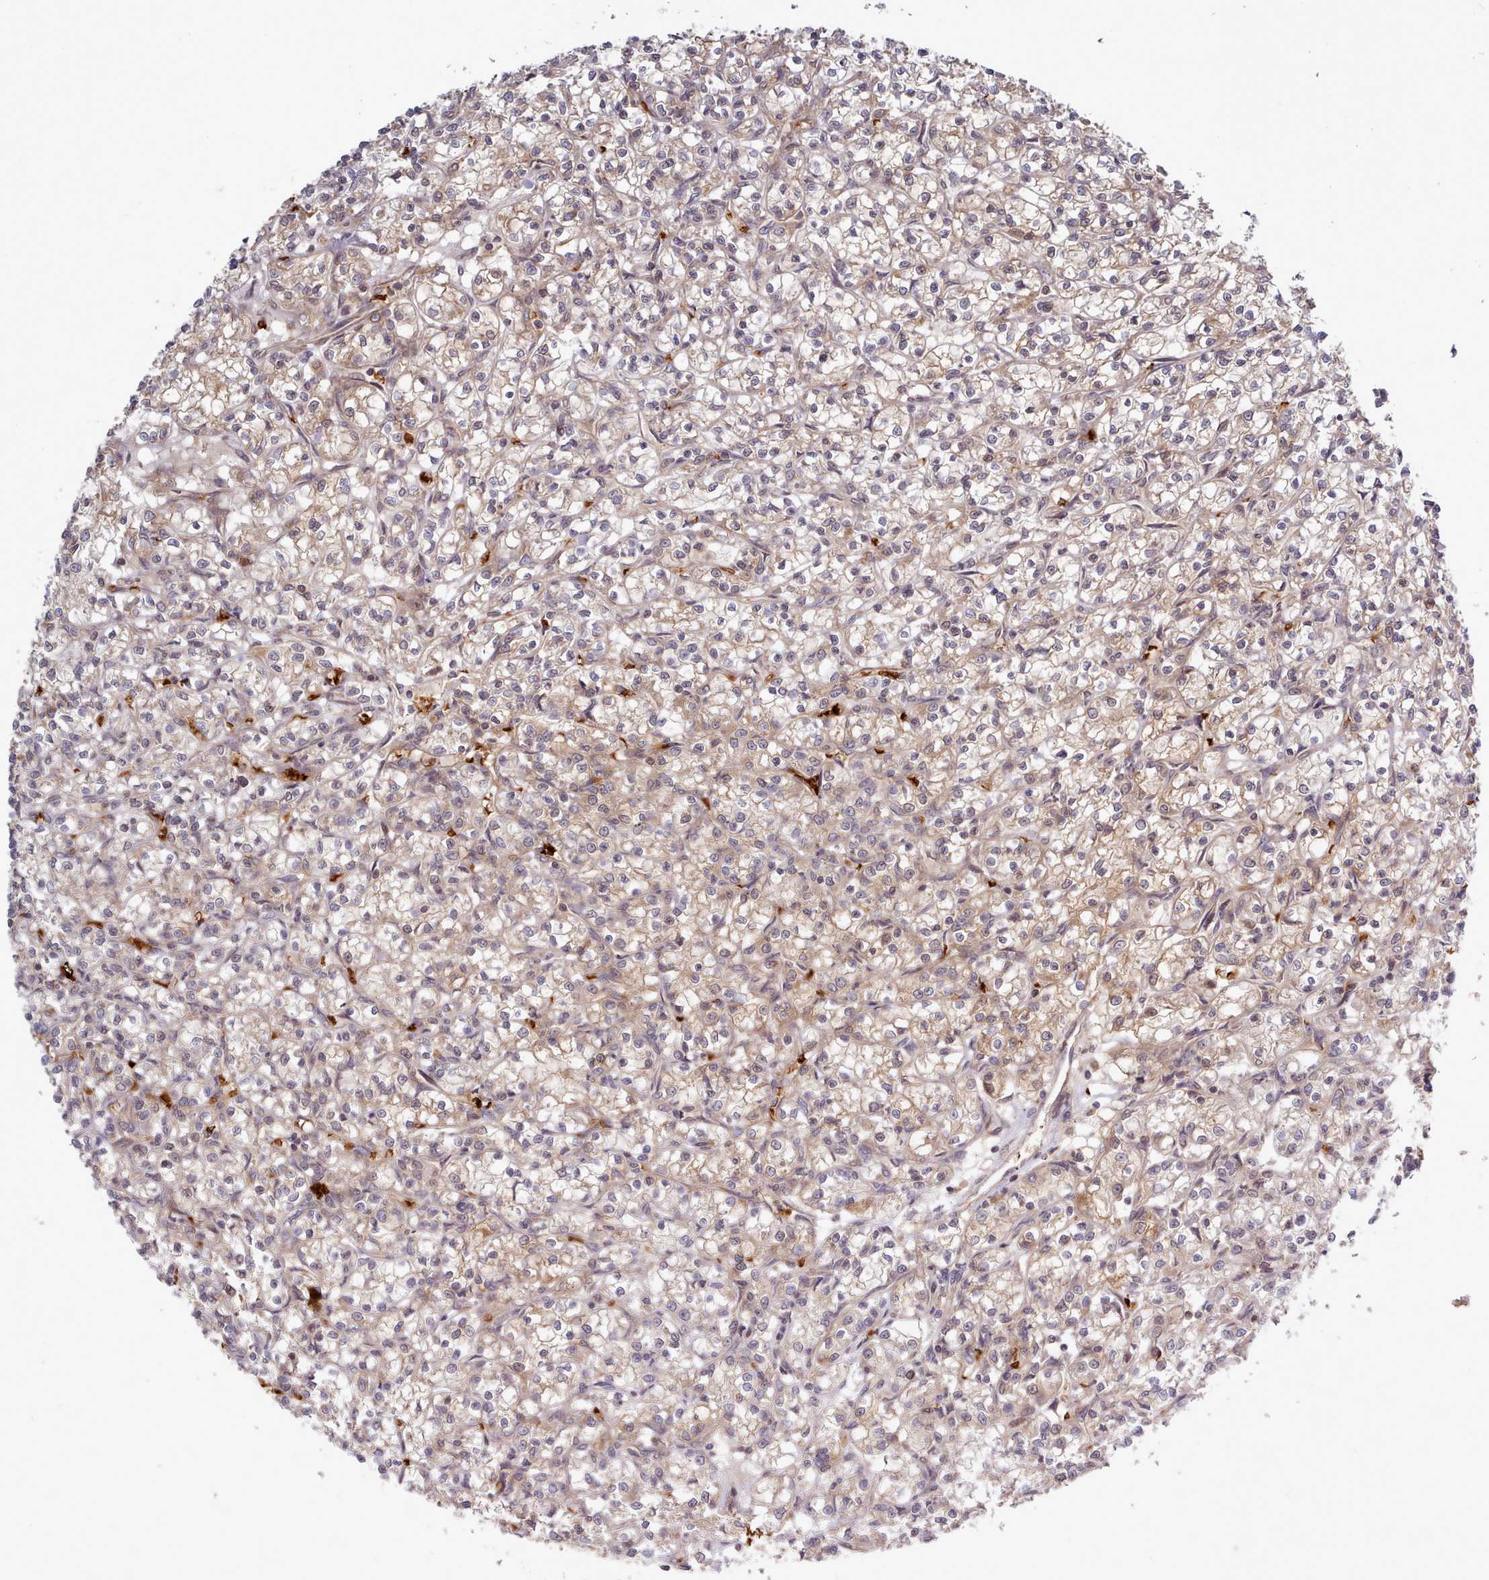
{"staining": {"intensity": "moderate", "quantity": "25%-75%", "location": "cytoplasmic/membranous"}, "tissue": "renal cancer", "cell_type": "Tumor cells", "image_type": "cancer", "snomed": [{"axis": "morphology", "description": "Adenocarcinoma, NOS"}, {"axis": "topography", "description": "Kidney"}], "caption": "This is an image of IHC staining of renal adenocarcinoma, which shows moderate staining in the cytoplasmic/membranous of tumor cells.", "gene": "UBE2G1", "patient": {"sex": "female", "age": 59}}